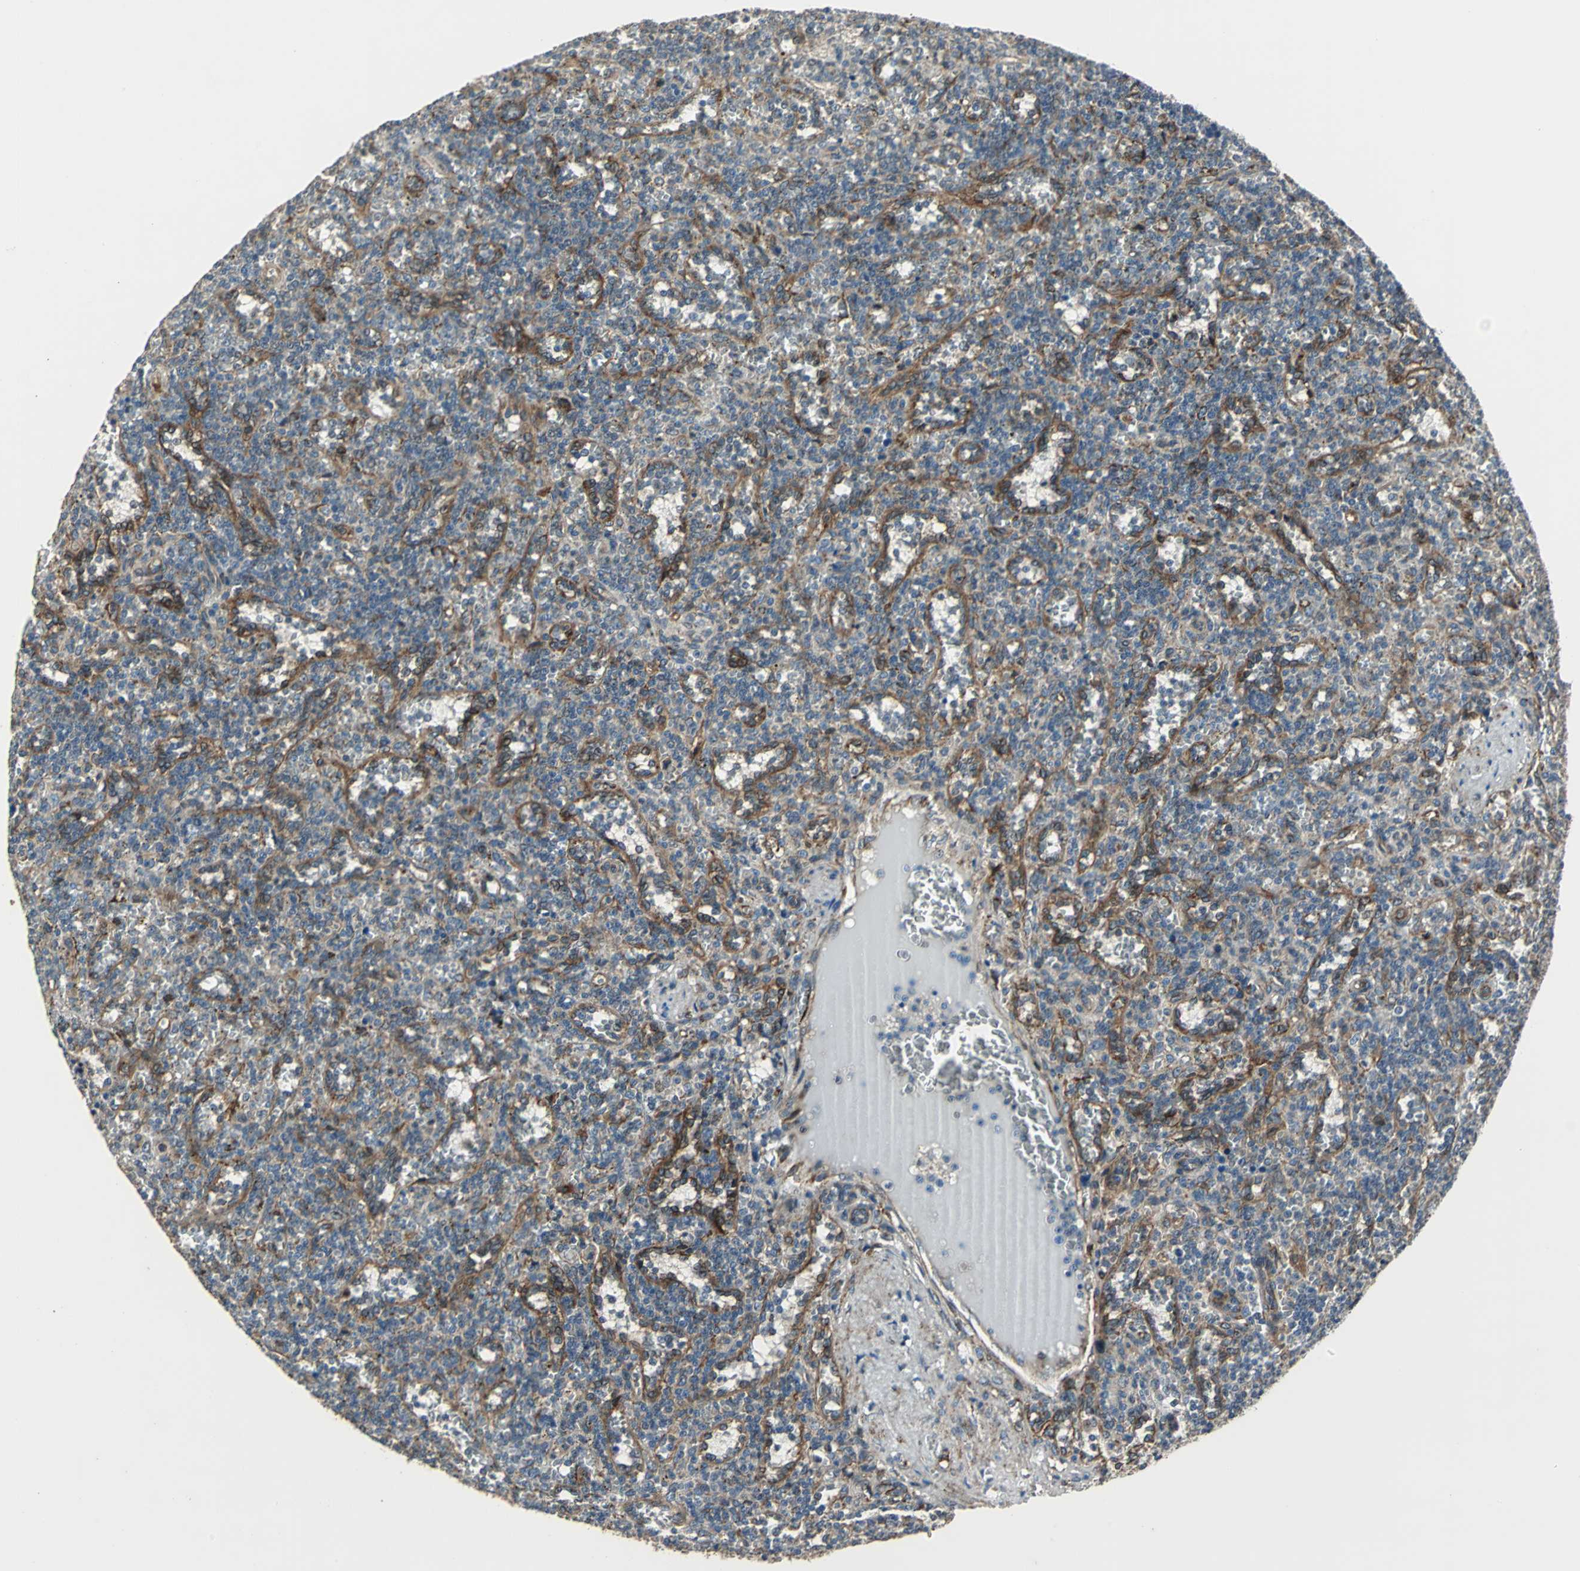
{"staining": {"intensity": "moderate", "quantity": "25%-75%", "location": "cytoplasmic/membranous"}, "tissue": "lymphoma", "cell_type": "Tumor cells", "image_type": "cancer", "snomed": [{"axis": "morphology", "description": "Malignant lymphoma, non-Hodgkin's type, Low grade"}, {"axis": "topography", "description": "Spleen"}], "caption": "An image of lymphoma stained for a protein exhibits moderate cytoplasmic/membranous brown staining in tumor cells.", "gene": "HTATIP2", "patient": {"sex": "male", "age": 73}}